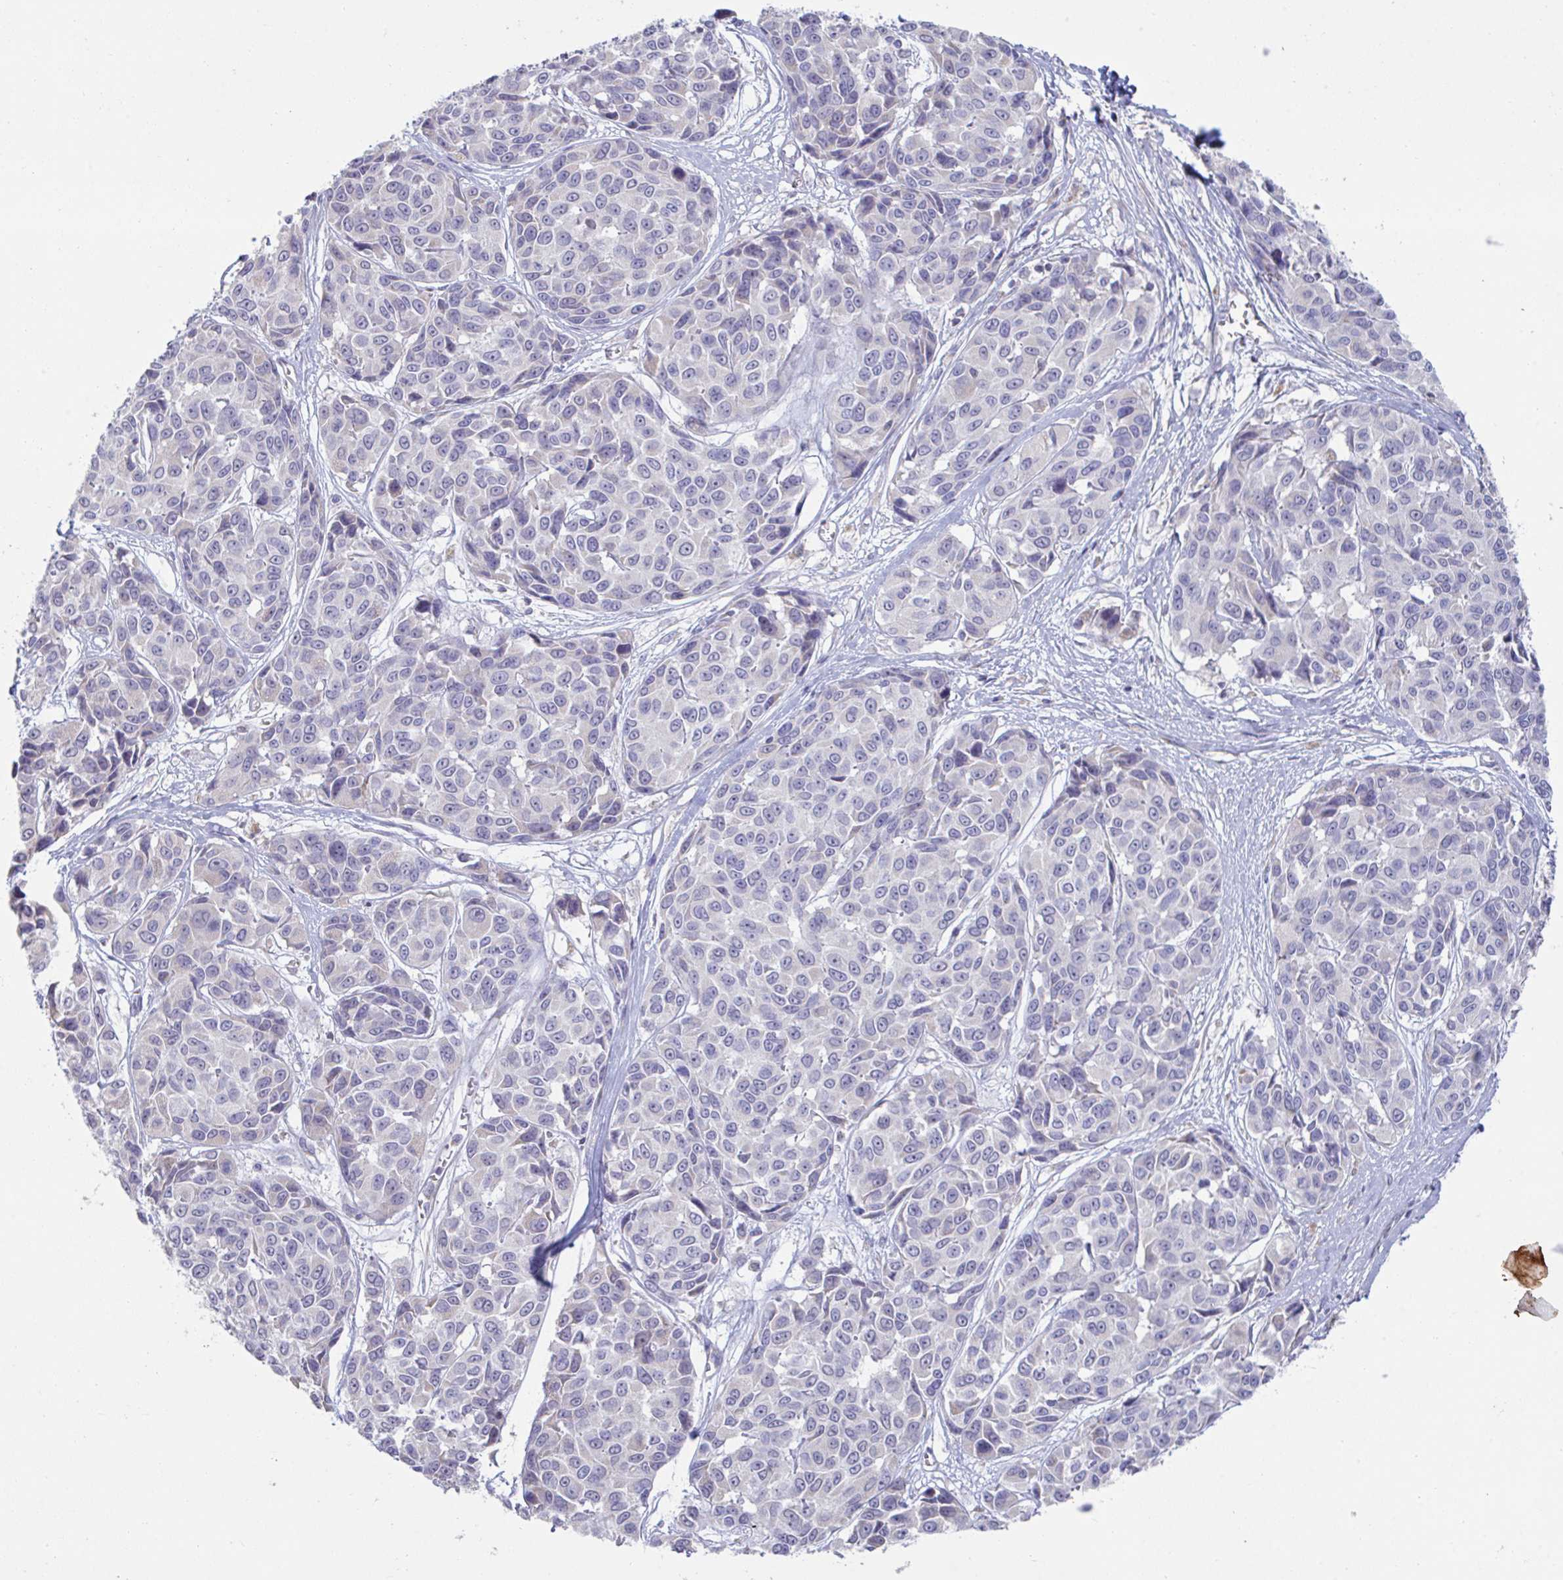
{"staining": {"intensity": "negative", "quantity": "none", "location": "none"}, "tissue": "melanoma", "cell_type": "Tumor cells", "image_type": "cancer", "snomed": [{"axis": "morphology", "description": "Malignant melanoma, NOS"}, {"axis": "topography", "description": "Skin"}], "caption": "DAB immunohistochemical staining of malignant melanoma exhibits no significant positivity in tumor cells.", "gene": "NDUFA7", "patient": {"sex": "female", "age": 66}}